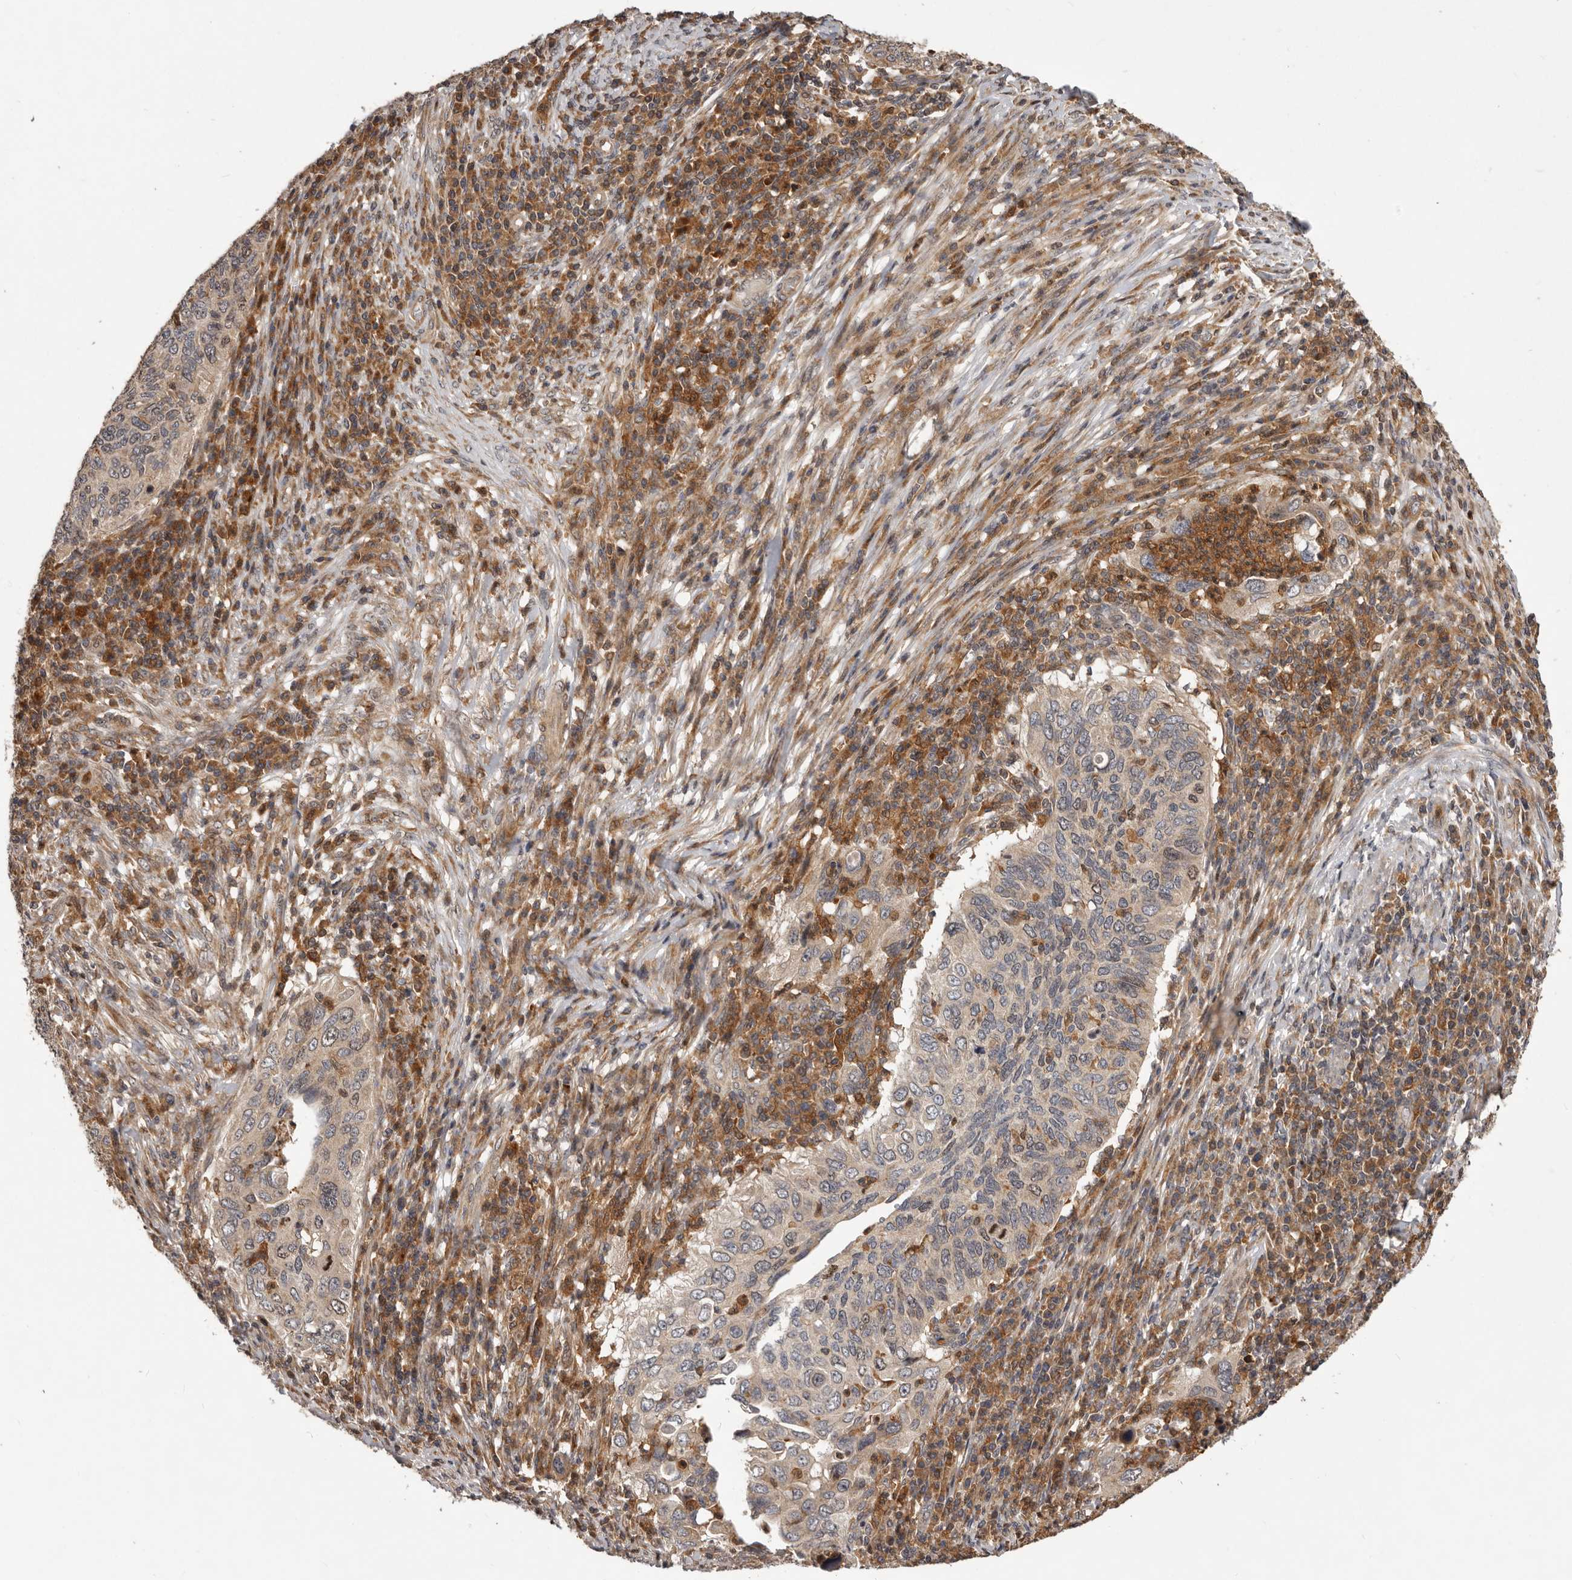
{"staining": {"intensity": "negative", "quantity": "none", "location": "none"}, "tissue": "cervical cancer", "cell_type": "Tumor cells", "image_type": "cancer", "snomed": [{"axis": "morphology", "description": "Squamous cell carcinoma, NOS"}, {"axis": "topography", "description": "Cervix"}], "caption": "IHC of cervical squamous cell carcinoma shows no positivity in tumor cells. (DAB immunohistochemistry with hematoxylin counter stain).", "gene": "RNF187", "patient": {"sex": "female", "age": 38}}